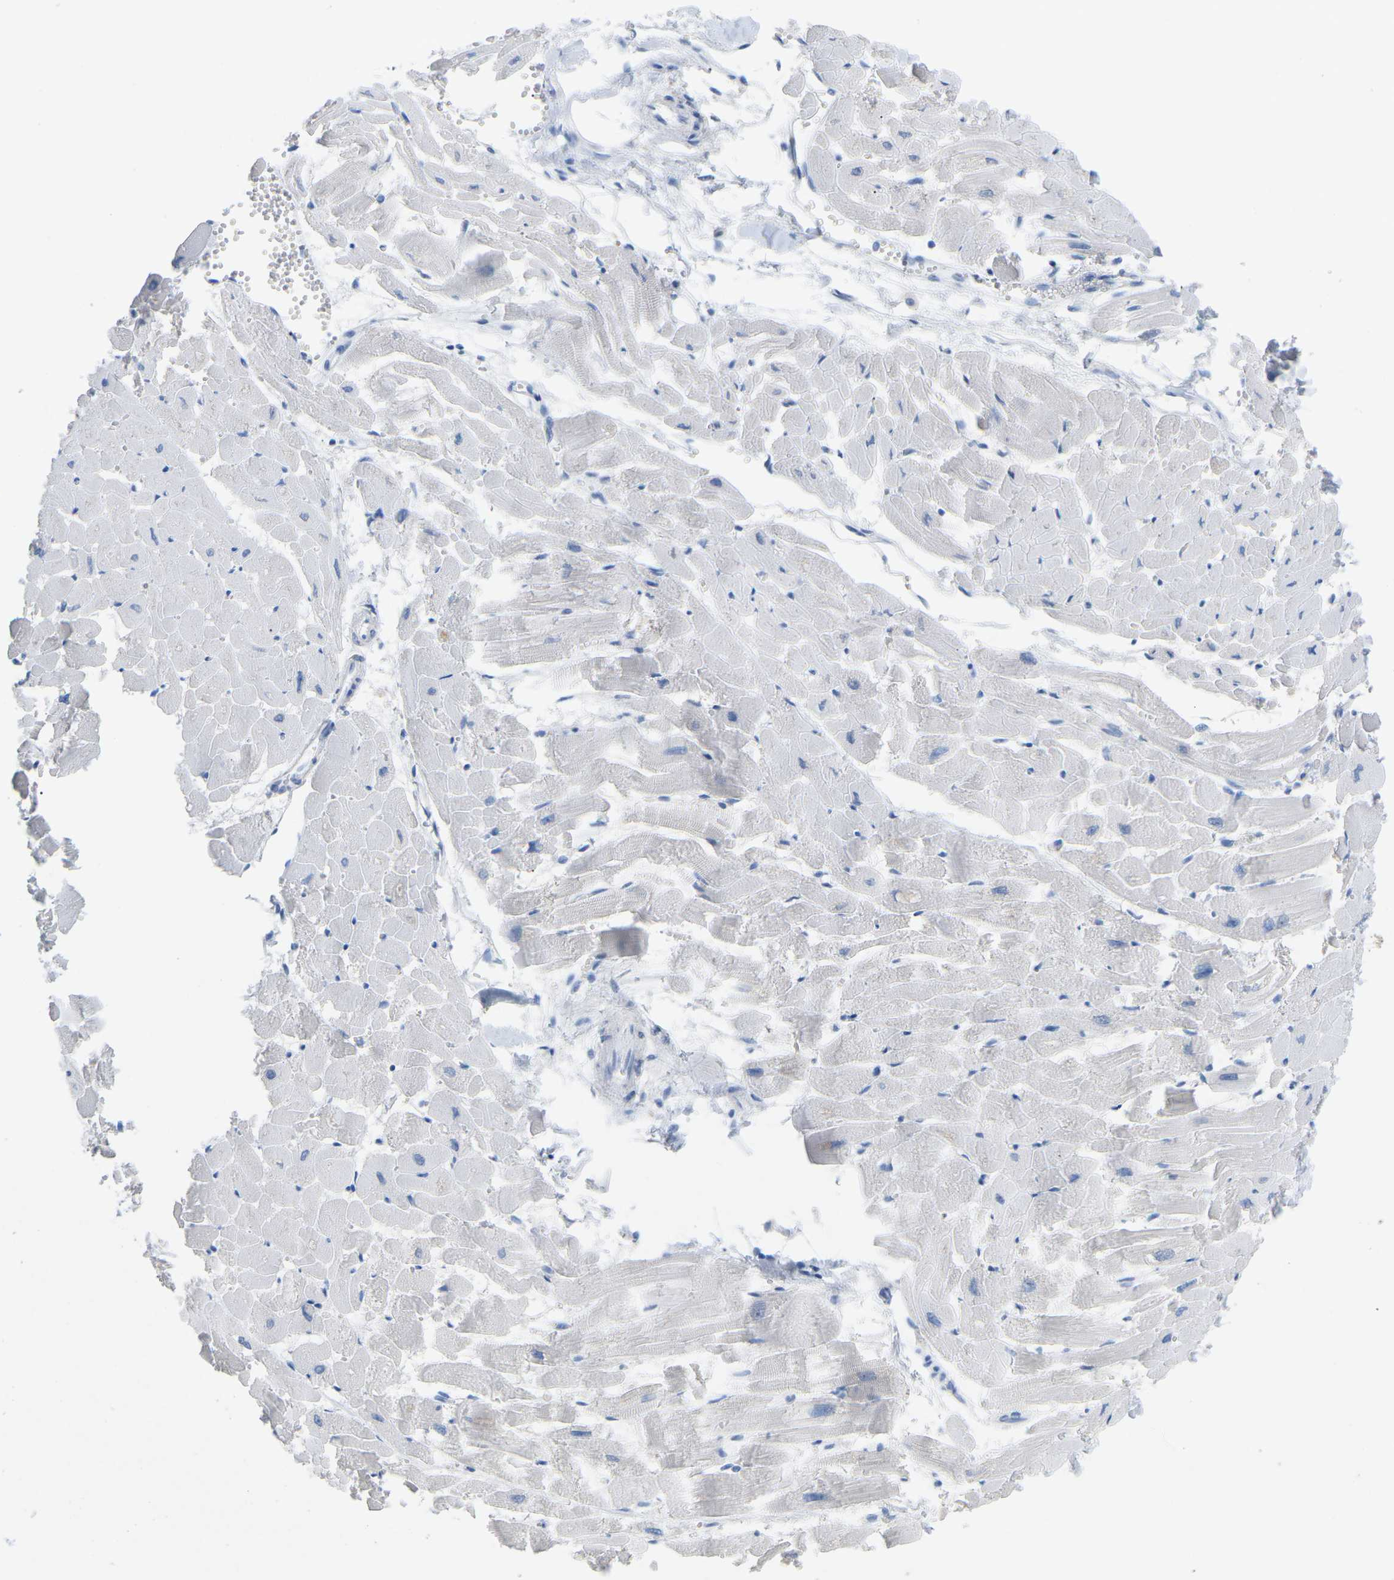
{"staining": {"intensity": "negative", "quantity": "none", "location": "none"}, "tissue": "heart muscle", "cell_type": "Cardiomyocytes", "image_type": "normal", "snomed": [{"axis": "morphology", "description": "Normal tissue, NOS"}, {"axis": "topography", "description": "Heart"}], "caption": "The image exhibits no significant staining in cardiomyocytes of heart muscle.", "gene": "HBG2", "patient": {"sex": "female", "age": 19}}